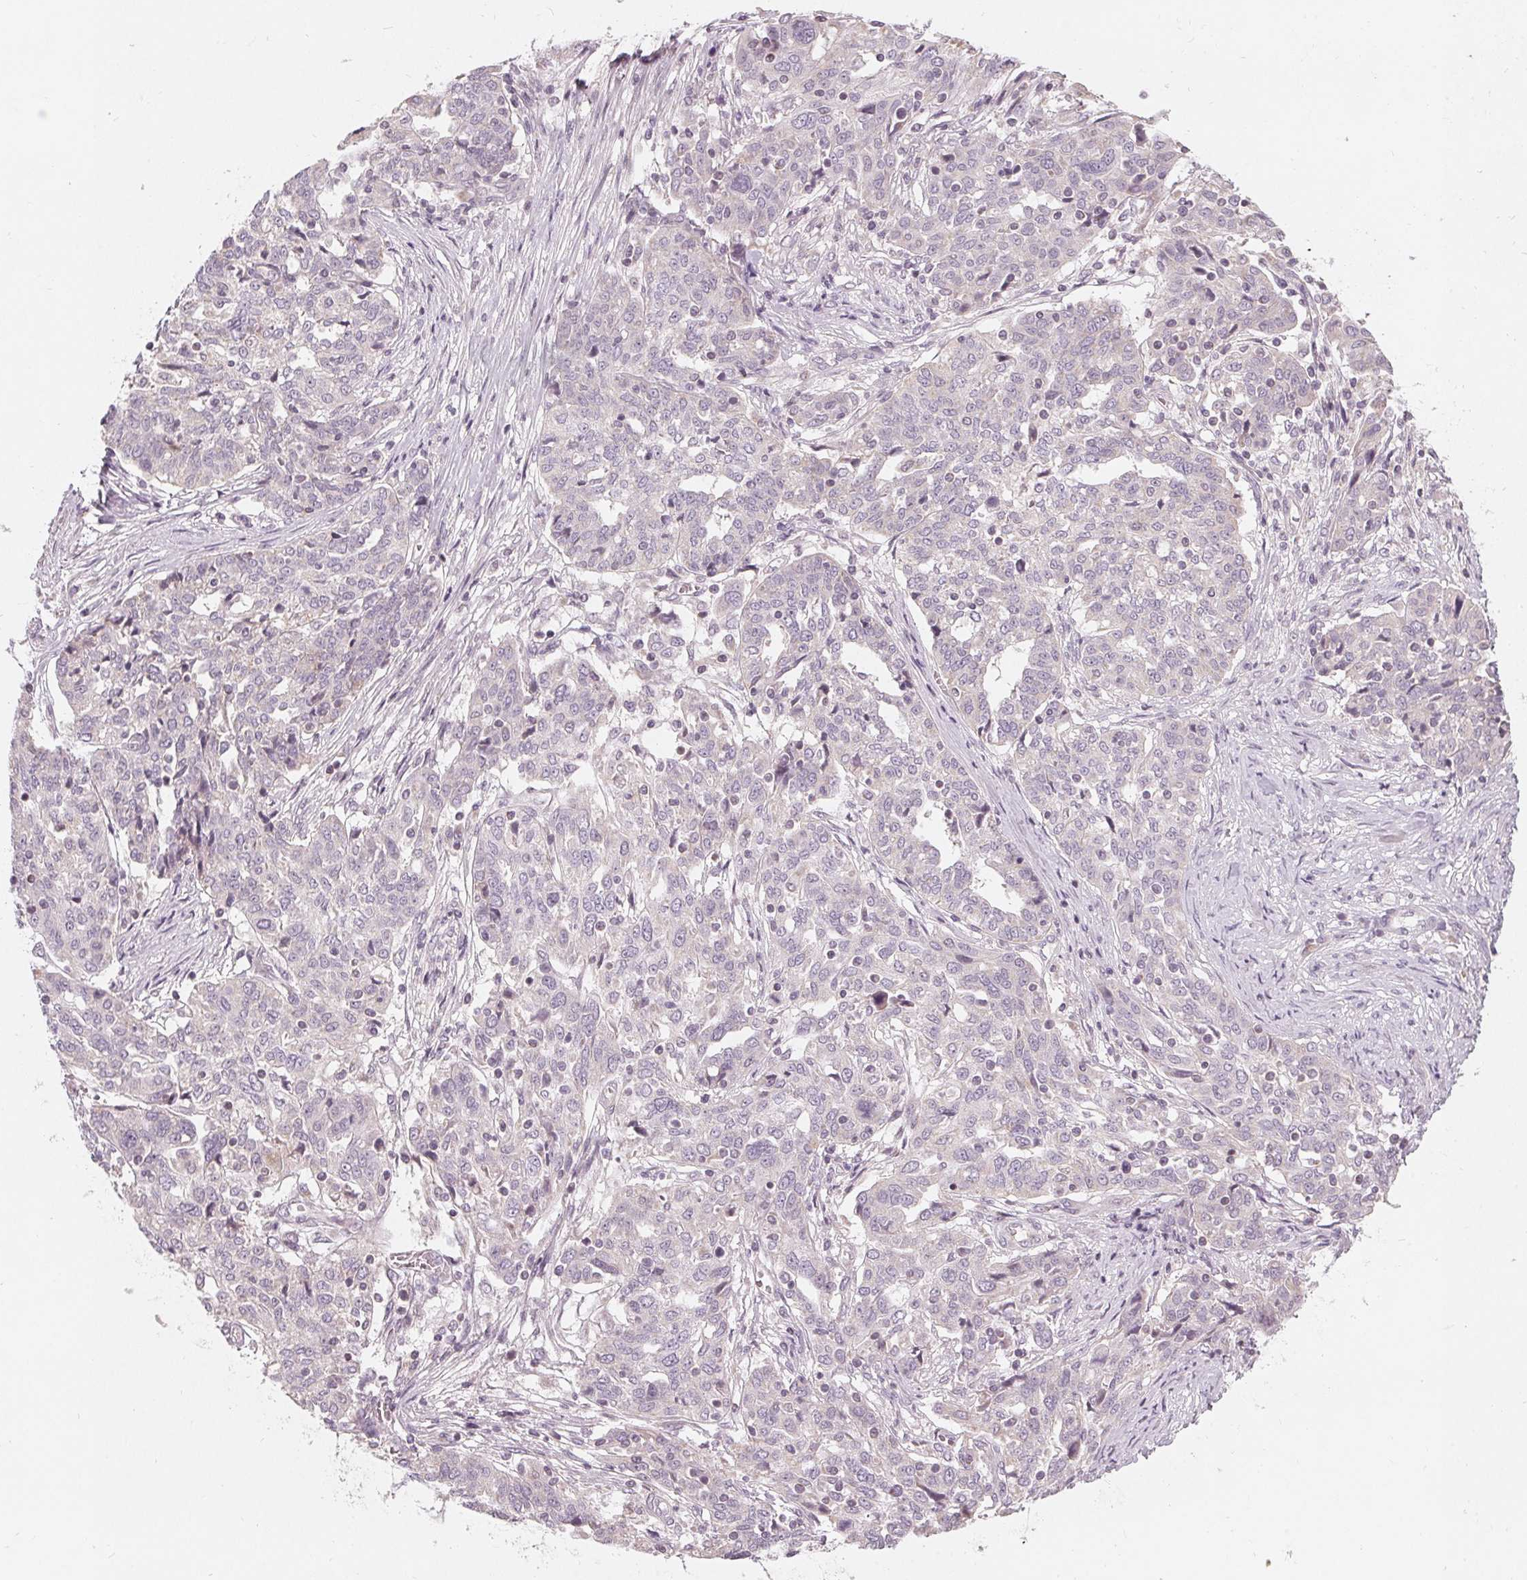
{"staining": {"intensity": "negative", "quantity": "none", "location": "none"}, "tissue": "ovarian cancer", "cell_type": "Tumor cells", "image_type": "cancer", "snomed": [{"axis": "morphology", "description": "Cystadenocarcinoma, serous, NOS"}, {"axis": "topography", "description": "Ovary"}], "caption": "Tumor cells are negative for protein expression in human serous cystadenocarcinoma (ovarian).", "gene": "TRIM60", "patient": {"sex": "female", "age": 67}}